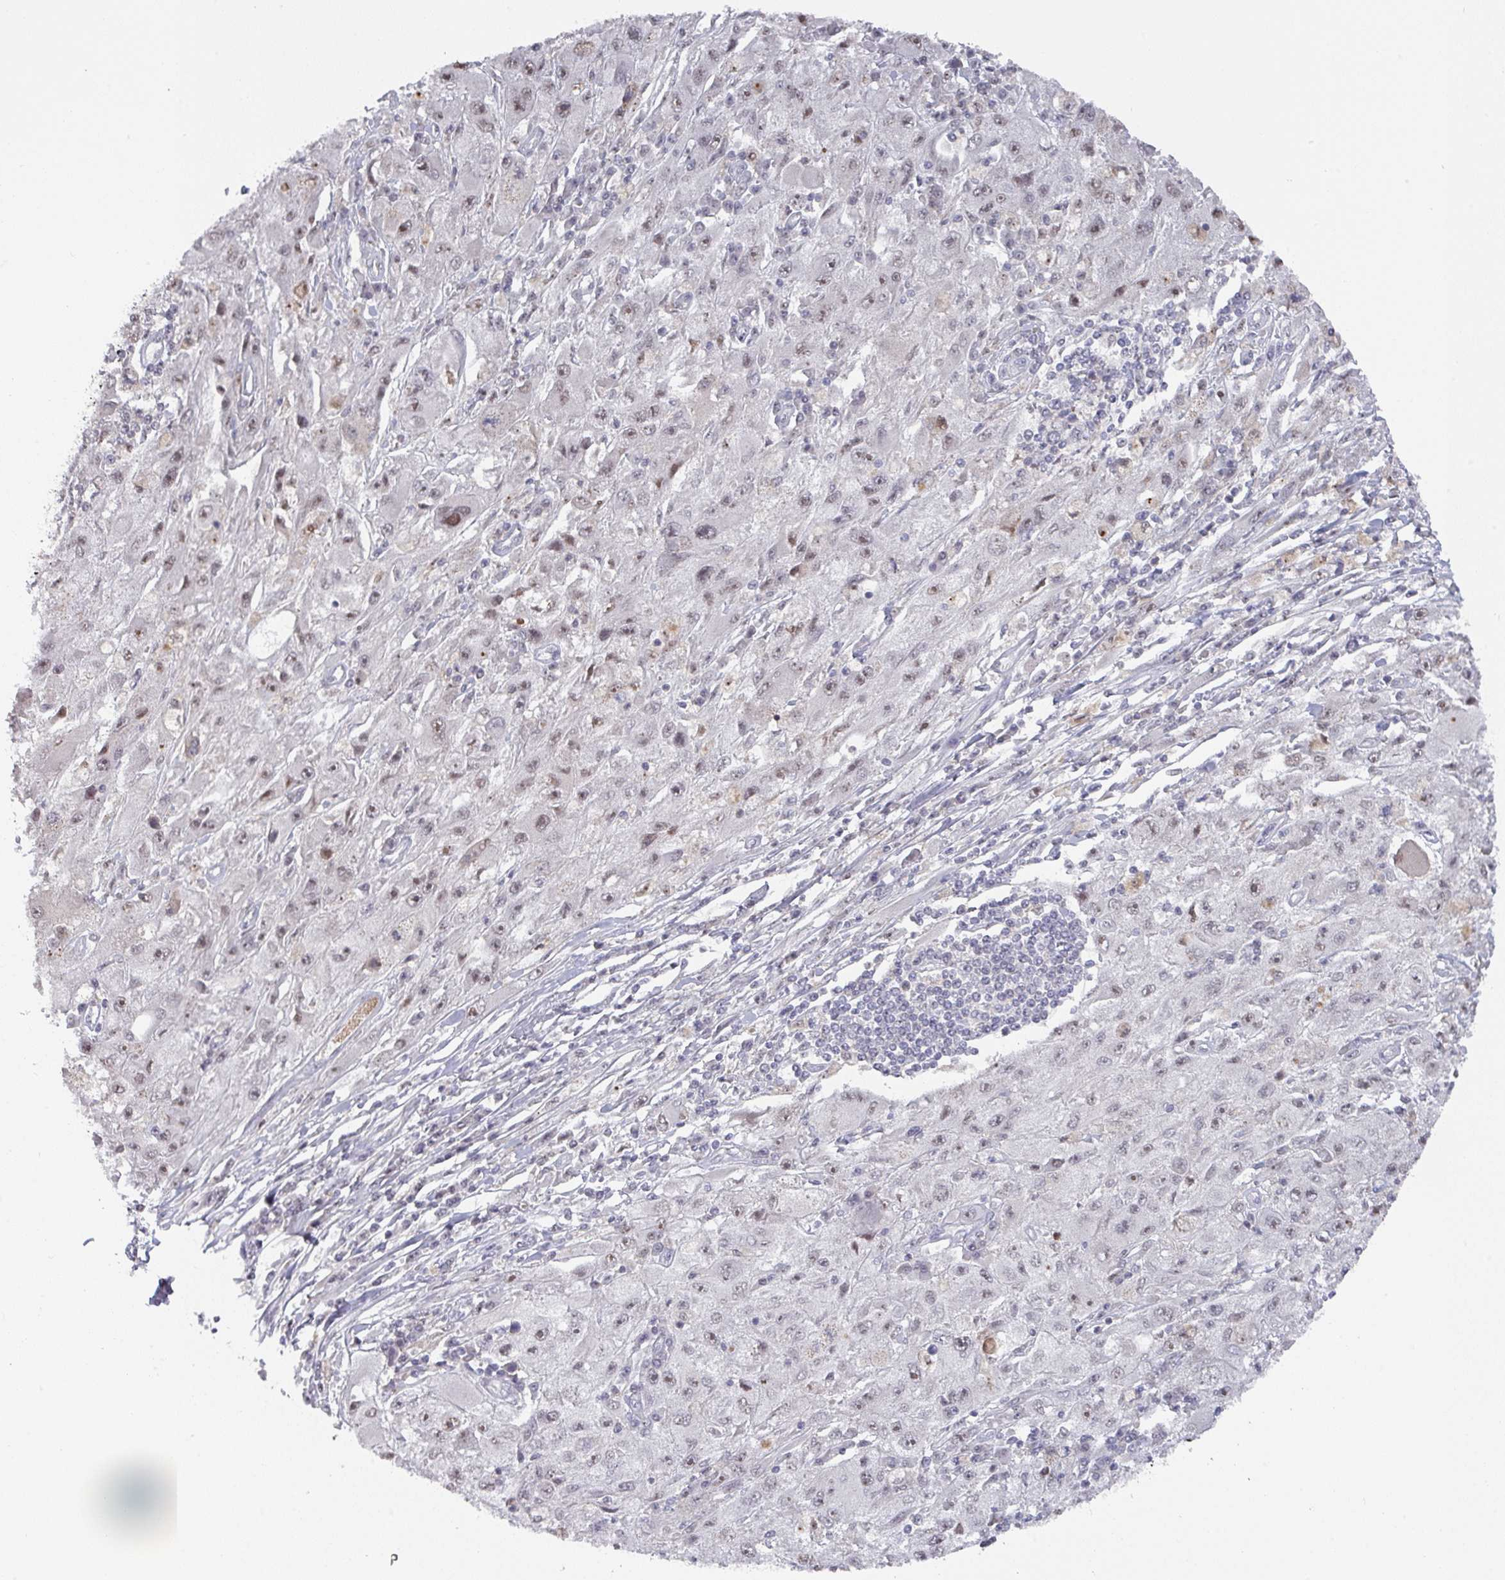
{"staining": {"intensity": "weak", "quantity": "25%-75%", "location": "nuclear"}, "tissue": "melanoma", "cell_type": "Tumor cells", "image_type": "cancer", "snomed": [{"axis": "morphology", "description": "Malignant melanoma, Metastatic site"}, {"axis": "topography", "description": "Skin"}], "caption": "Weak nuclear positivity is appreciated in about 25%-75% of tumor cells in melanoma.", "gene": "ZNF654", "patient": {"sex": "male", "age": 53}}